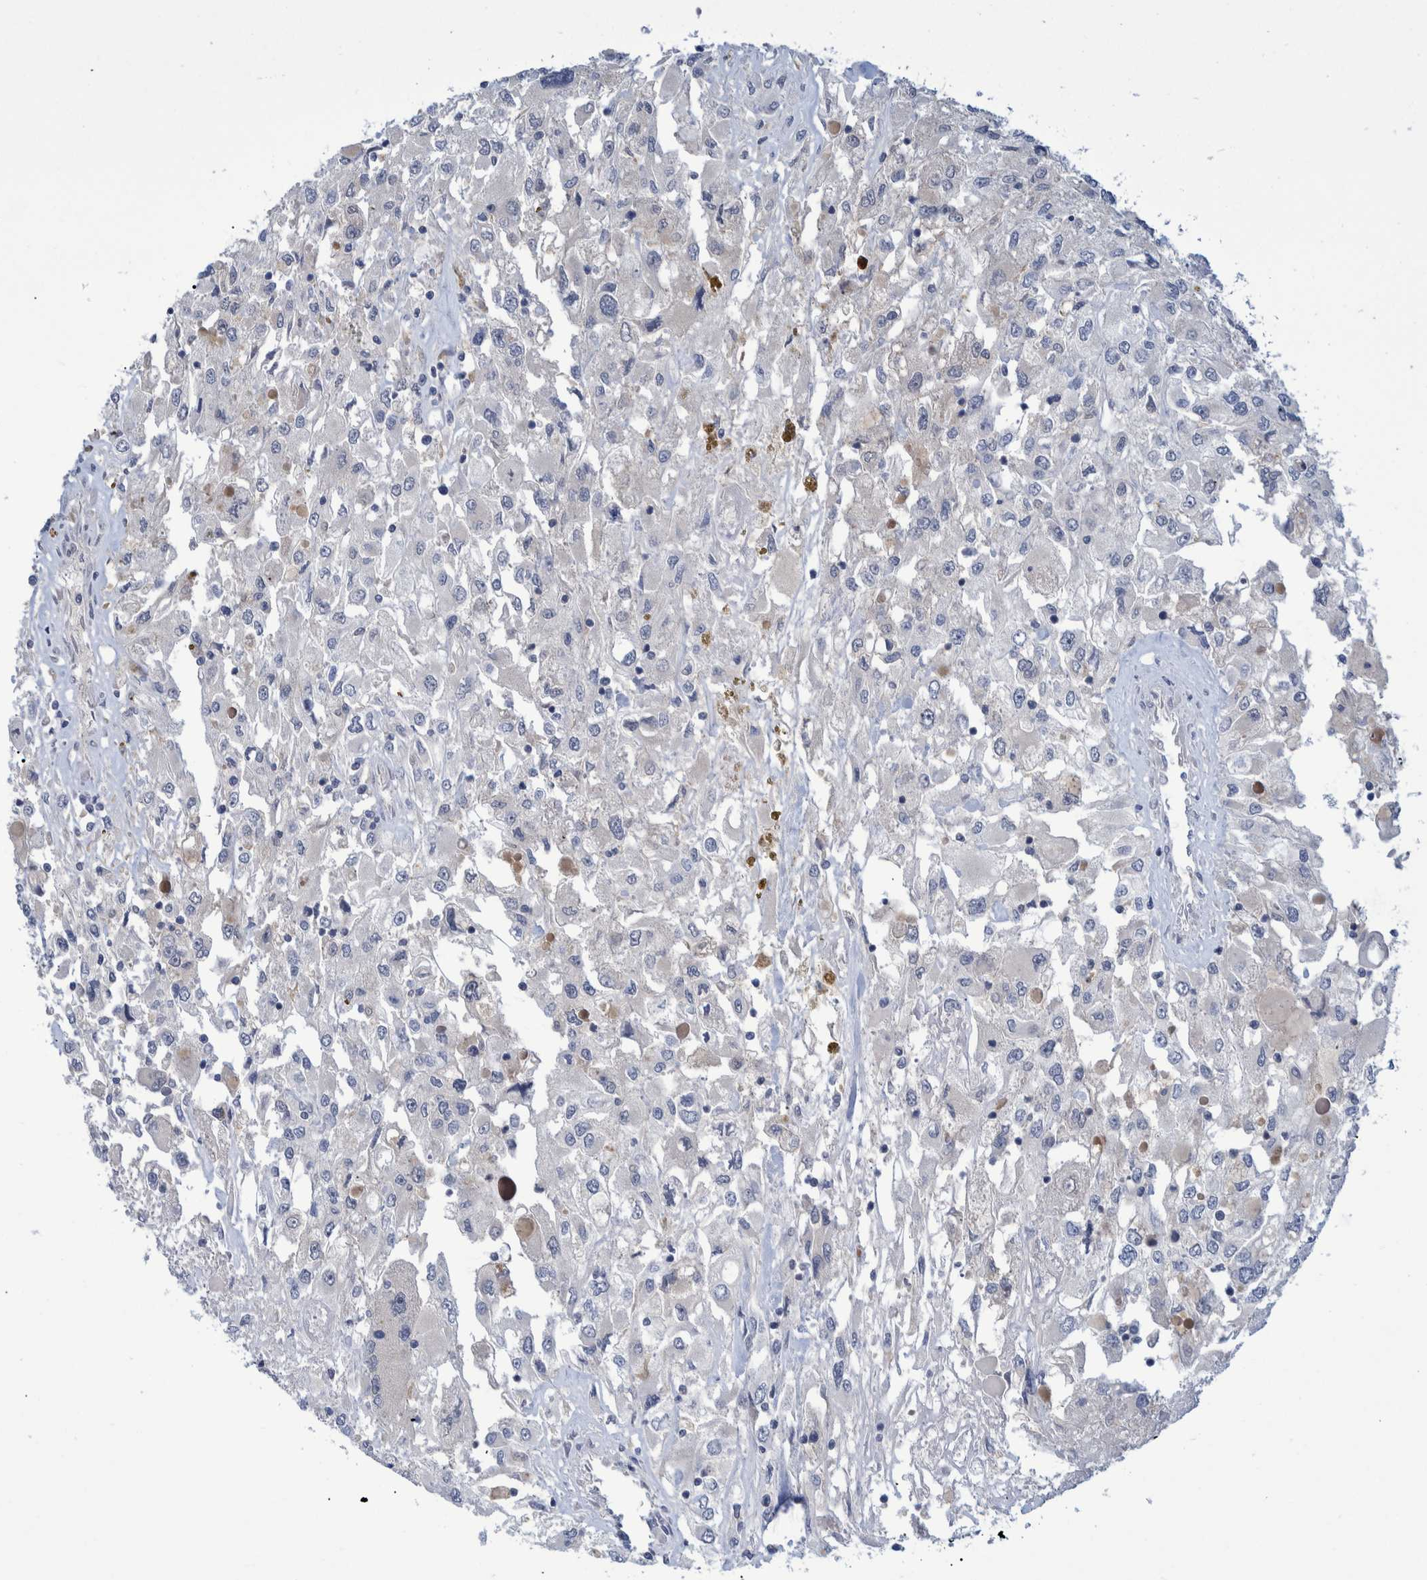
{"staining": {"intensity": "negative", "quantity": "none", "location": "none"}, "tissue": "renal cancer", "cell_type": "Tumor cells", "image_type": "cancer", "snomed": [{"axis": "morphology", "description": "Adenocarcinoma, NOS"}, {"axis": "topography", "description": "Kidney"}], "caption": "IHC photomicrograph of renal adenocarcinoma stained for a protein (brown), which reveals no expression in tumor cells. The staining was performed using DAB to visualize the protein expression in brown, while the nuclei were stained in blue with hematoxylin (Magnification: 20x).", "gene": "PCYT2", "patient": {"sex": "female", "age": 52}}